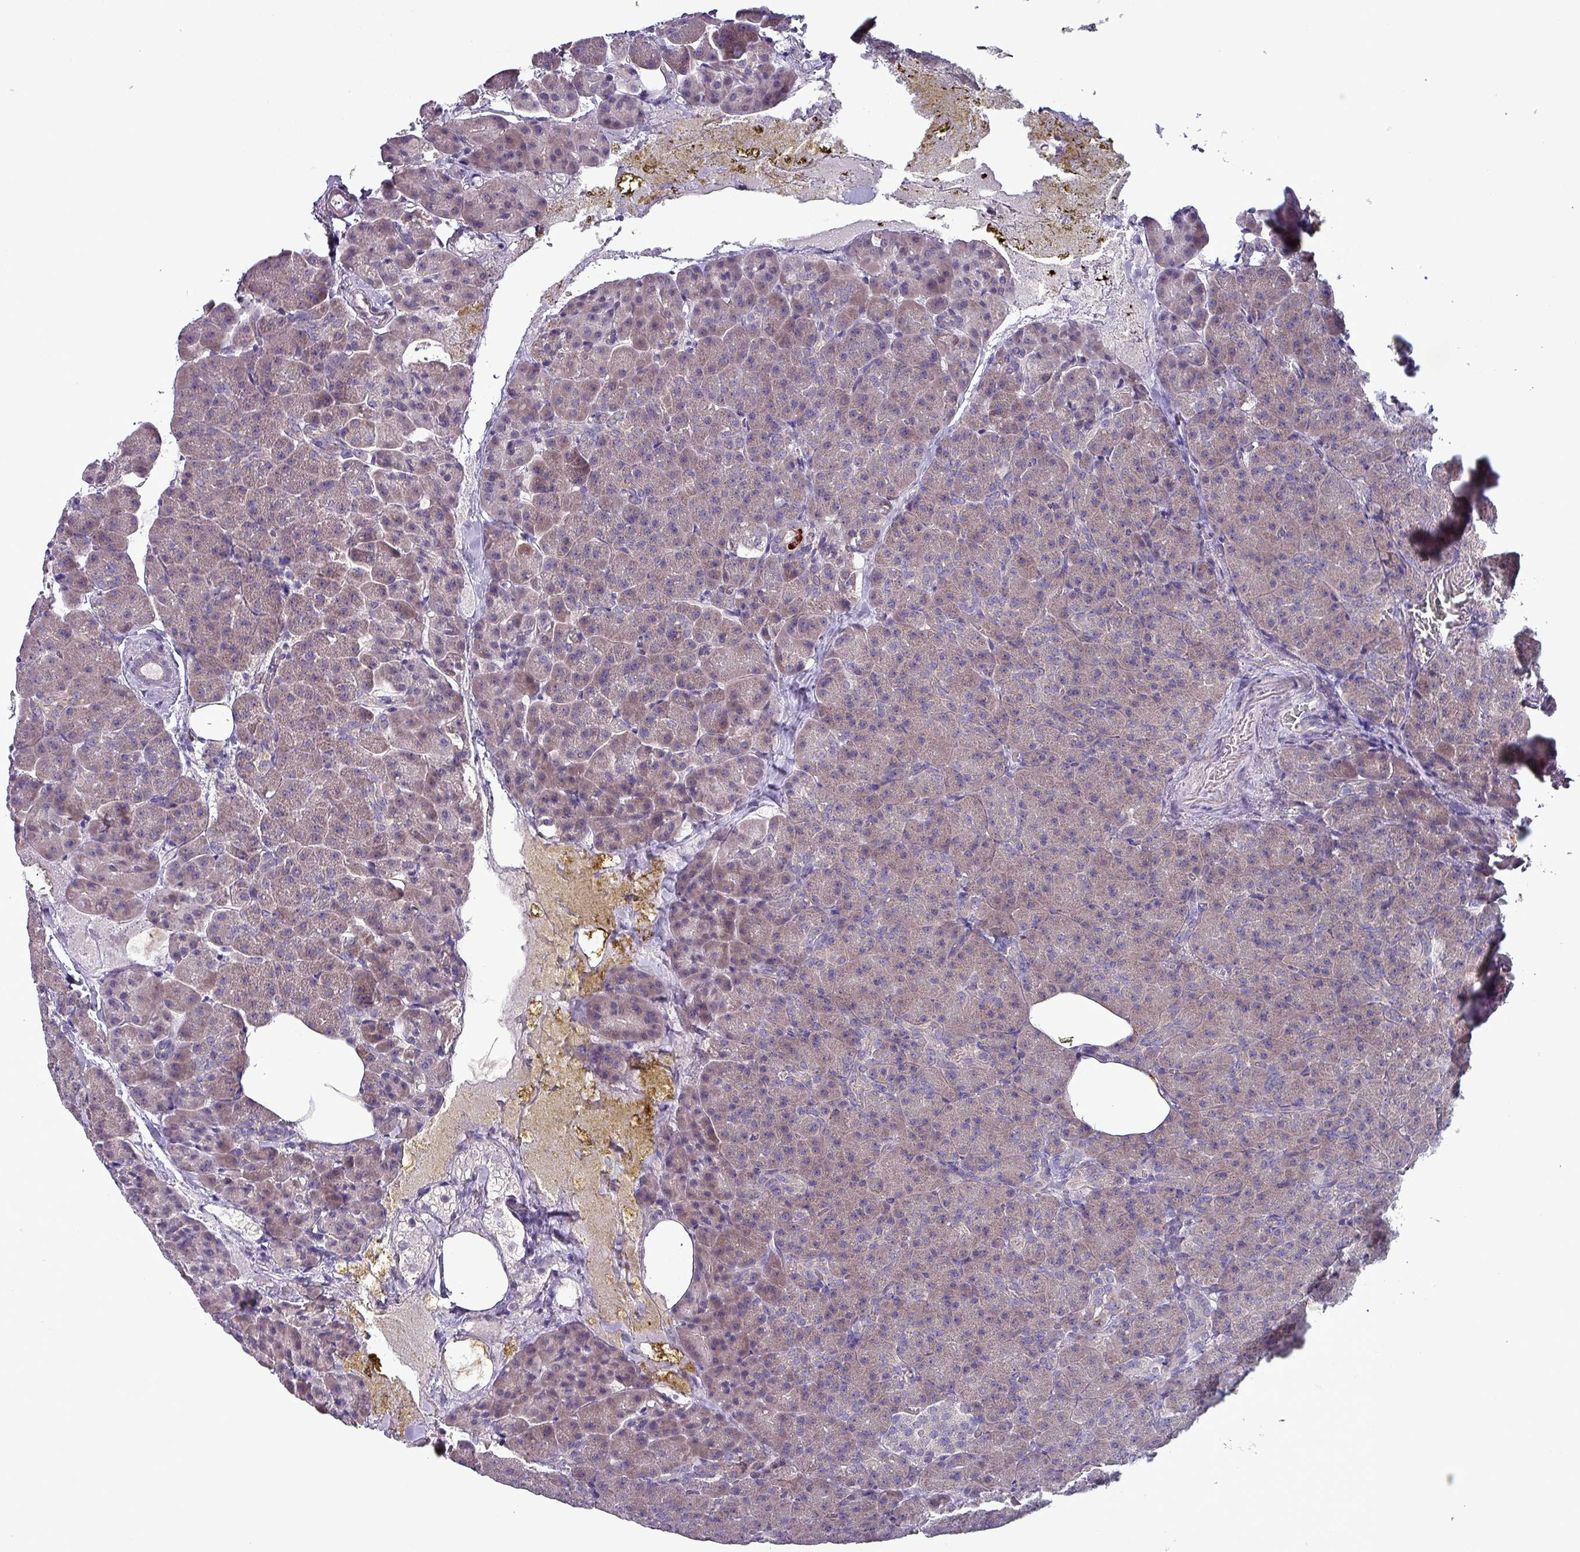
{"staining": {"intensity": "weak", "quantity": "25%-75%", "location": "cytoplasmic/membranous"}, "tissue": "pancreas", "cell_type": "Exocrine glandular cells", "image_type": "normal", "snomed": [{"axis": "morphology", "description": "Normal tissue, NOS"}, {"axis": "topography", "description": "Pancreas"}], "caption": "Protein staining by immunohistochemistry shows weak cytoplasmic/membranous positivity in approximately 25%-75% of exocrine glandular cells in normal pancreas. Using DAB (brown) and hematoxylin (blue) stains, captured at high magnification using brightfield microscopy.", "gene": "HSD3B7", "patient": {"sex": "female", "age": 74}}